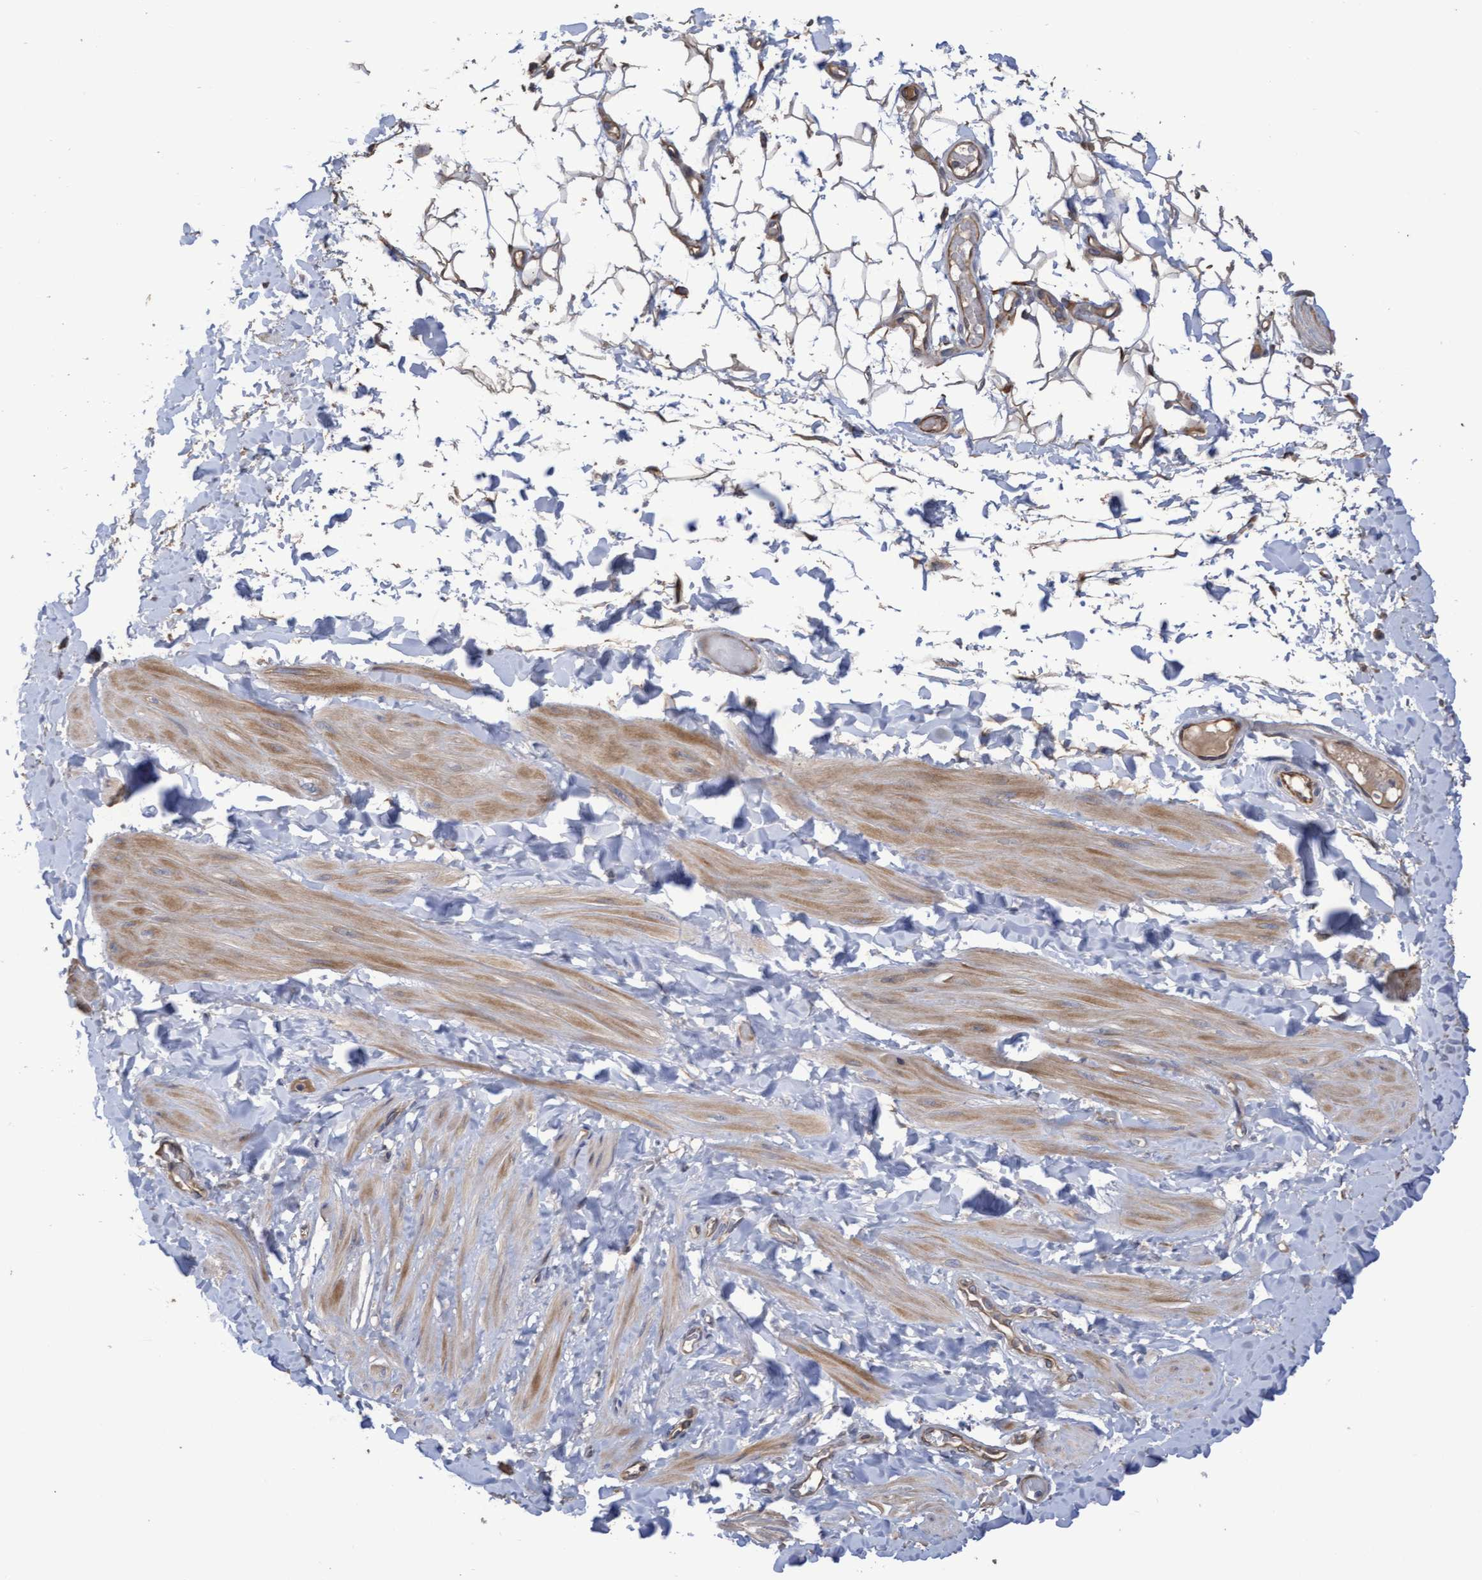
{"staining": {"intensity": "moderate", "quantity": ">75%", "location": "cytoplasmic/membranous"}, "tissue": "adipose tissue", "cell_type": "Adipocytes", "image_type": "normal", "snomed": [{"axis": "morphology", "description": "Normal tissue, NOS"}, {"axis": "topography", "description": "Adipose tissue"}, {"axis": "topography", "description": "Vascular tissue"}, {"axis": "topography", "description": "Peripheral nerve tissue"}], "caption": "Human adipose tissue stained for a protein (brown) demonstrates moderate cytoplasmic/membranous positive positivity in about >75% of adipocytes.", "gene": "KRT24", "patient": {"sex": "male", "age": 25}}